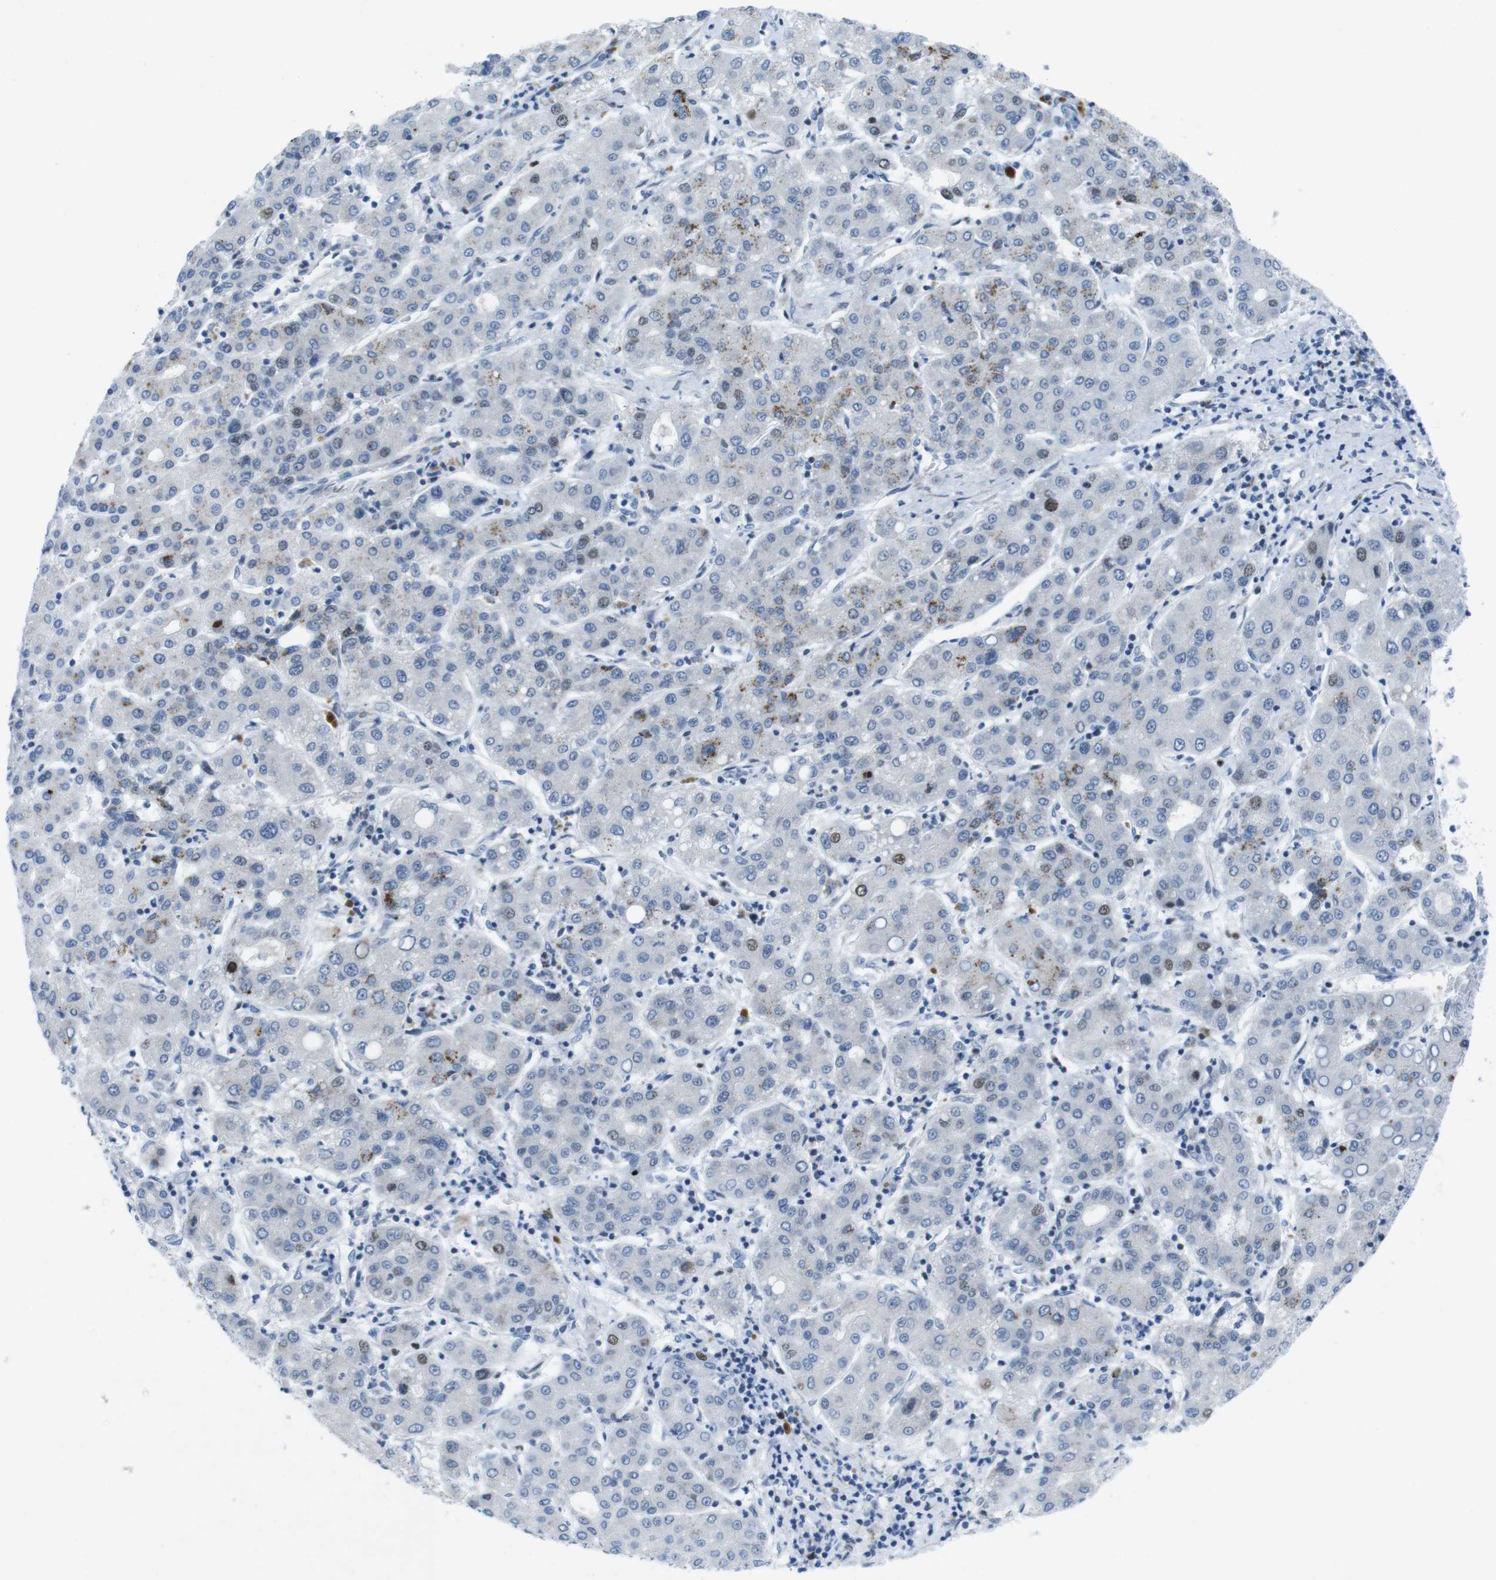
{"staining": {"intensity": "moderate", "quantity": "<25%", "location": "nuclear"}, "tissue": "liver cancer", "cell_type": "Tumor cells", "image_type": "cancer", "snomed": [{"axis": "morphology", "description": "Carcinoma, Hepatocellular, NOS"}, {"axis": "topography", "description": "Liver"}], "caption": "Moderate nuclear expression for a protein is appreciated in approximately <25% of tumor cells of liver hepatocellular carcinoma using IHC.", "gene": "CHAF1A", "patient": {"sex": "male", "age": 65}}